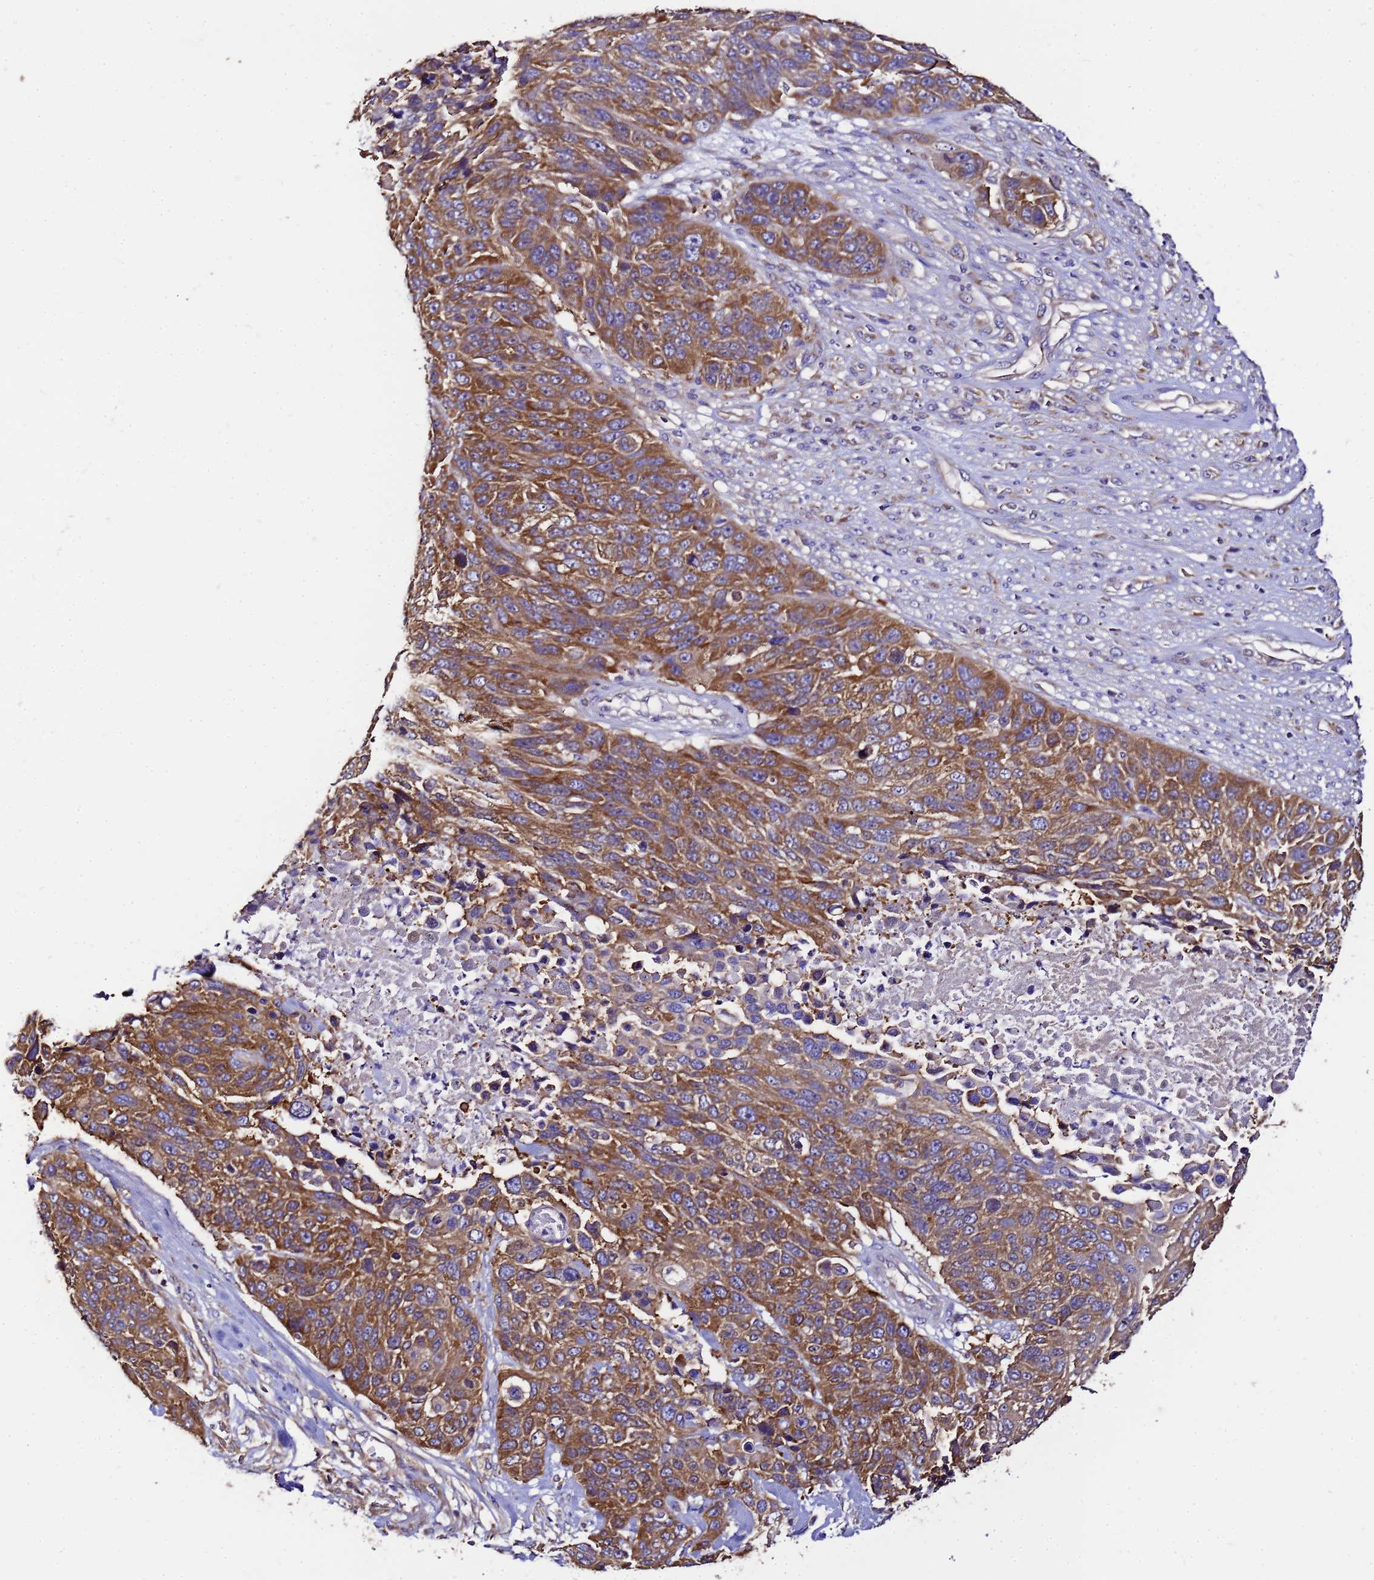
{"staining": {"intensity": "strong", "quantity": ">75%", "location": "cytoplasmic/membranous"}, "tissue": "lung cancer", "cell_type": "Tumor cells", "image_type": "cancer", "snomed": [{"axis": "morphology", "description": "Normal tissue, NOS"}, {"axis": "morphology", "description": "Squamous cell carcinoma, NOS"}, {"axis": "topography", "description": "Lymph node"}, {"axis": "topography", "description": "Lung"}], "caption": "Immunohistochemistry staining of squamous cell carcinoma (lung), which displays high levels of strong cytoplasmic/membranous positivity in about >75% of tumor cells indicating strong cytoplasmic/membranous protein expression. The staining was performed using DAB (brown) for protein detection and nuclei were counterstained in hematoxylin (blue).", "gene": "NARS1", "patient": {"sex": "male", "age": 66}}